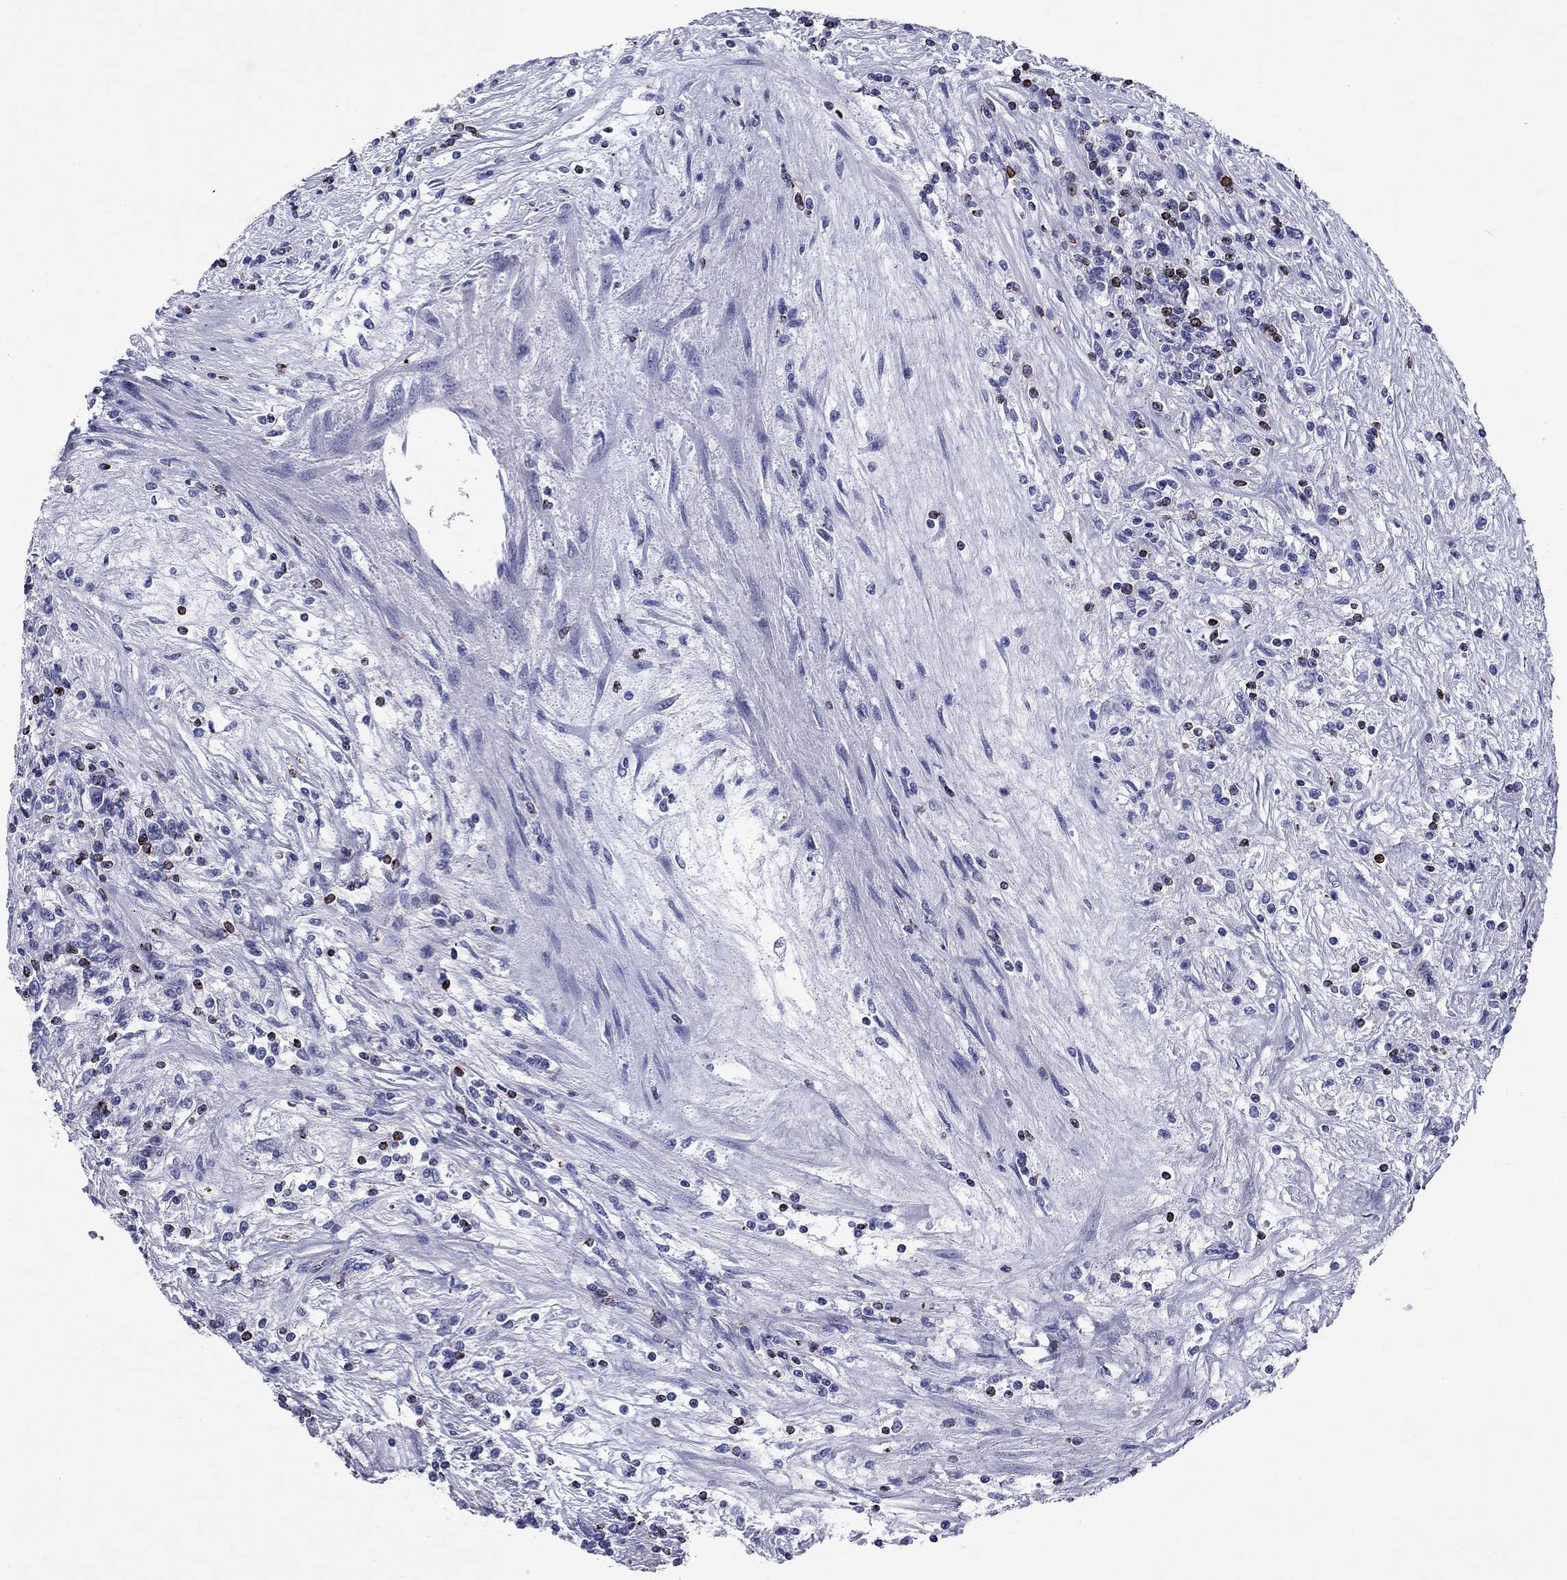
{"staining": {"intensity": "negative", "quantity": "none", "location": "none"}, "tissue": "renal cancer", "cell_type": "Tumor cells", "image_type": "cancer", "snomed": [{"axis": "morphology", "description": "Adenocarcinoma, NOS"}, {"axis": "topography", "description": "Kidney"}], "caption": "An IHC image of adenocarcinoma (renal) is shown. There is no staining in tumor cells of adenocarcinoma (renal).", "gene": "GZMK", "patient": {"sex": "female", "age": 67}}